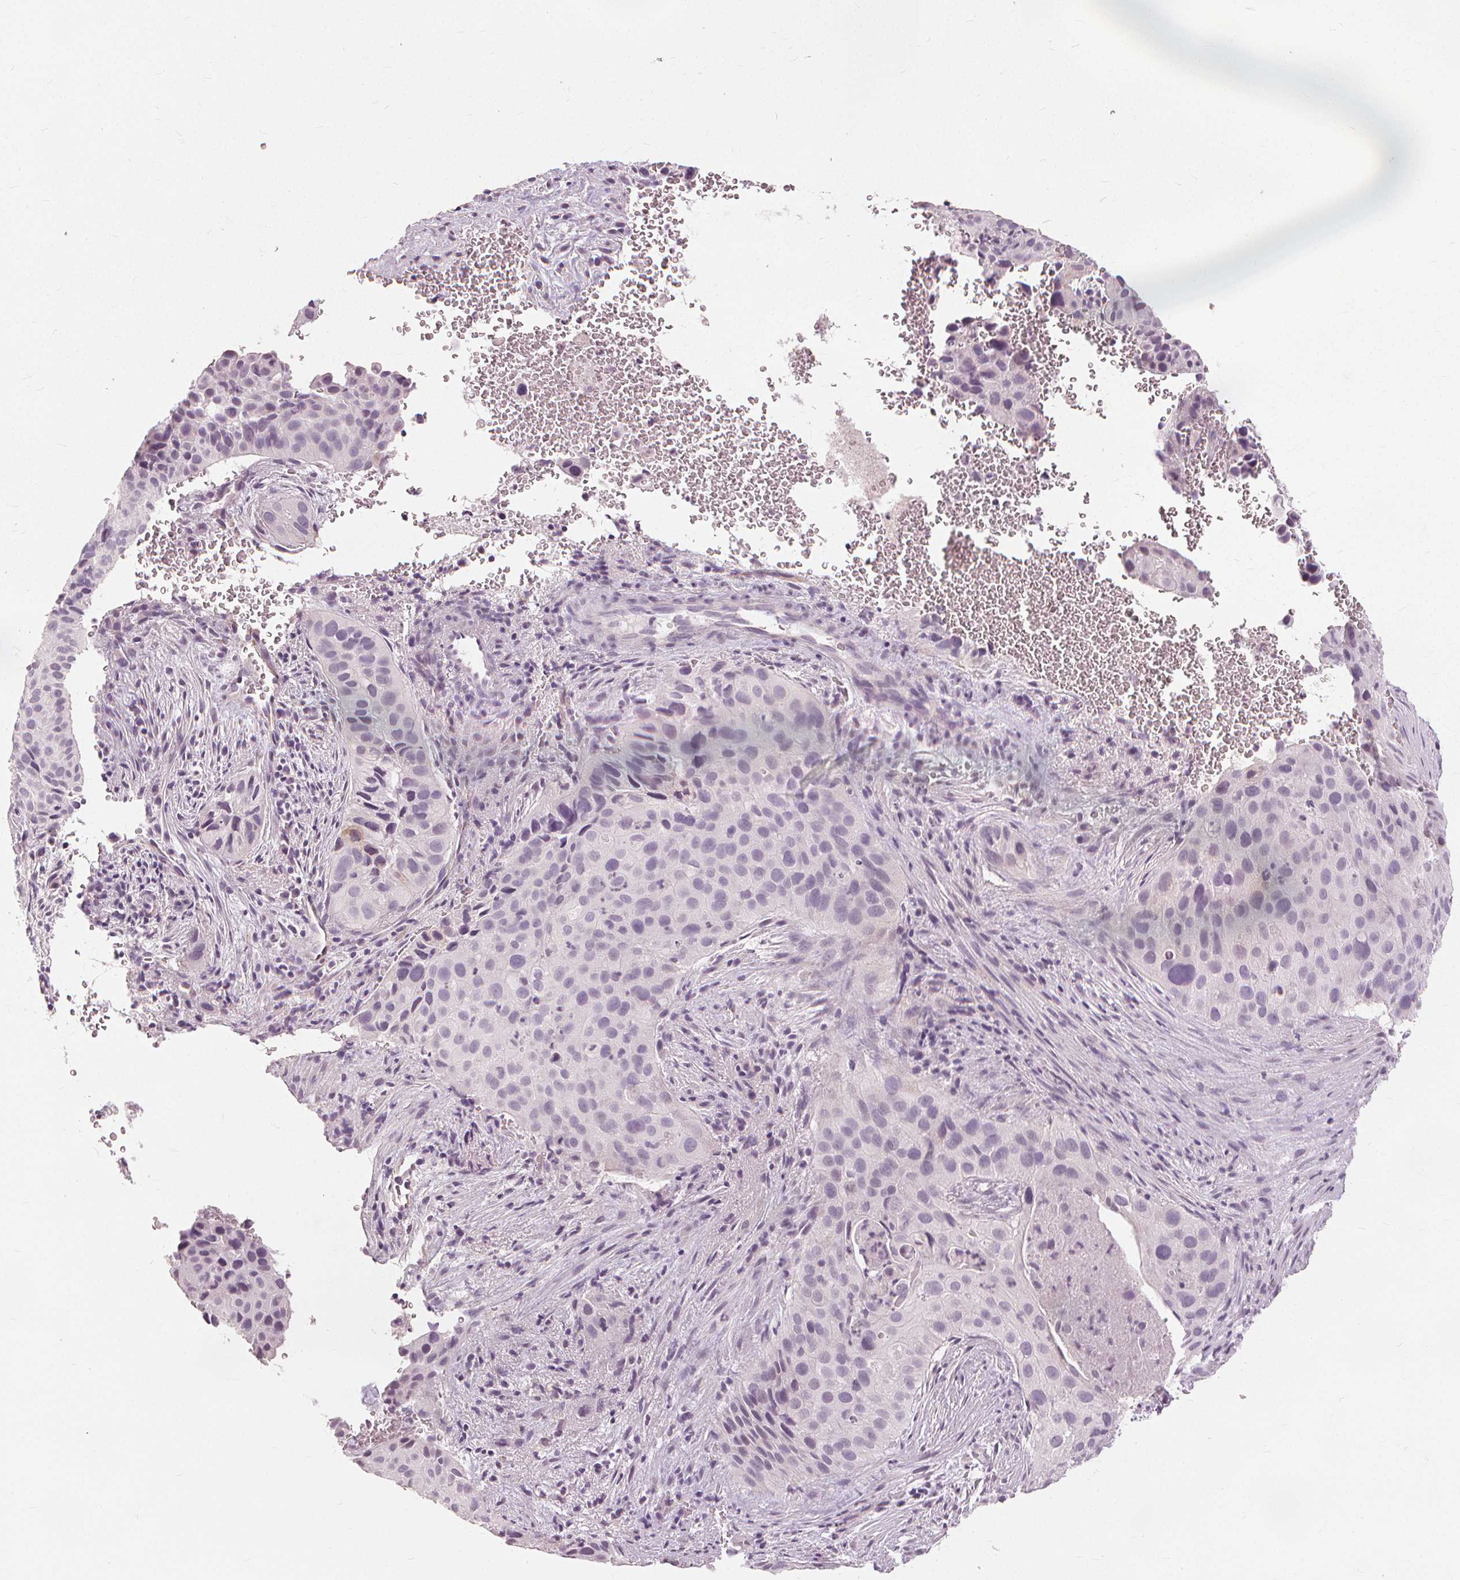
{"staining": {"intensity": "negative", "quantity": "none", "location": "none"}, "tissue": "cervical cancer", "cell_type": "Tumor cells", "image_type": "cancer", "snomed": [{"axis": "morphology", "description": "Squamous cell carcinoma, NOS"}, {"axis": "topography", "description": "Cervix"}], "caption": "There is no significant positivity in tumor cells of squamous cell carcinoma (cervical).", "gene": "SFTPD", "patient": {"sex": "female", "age": 38}}